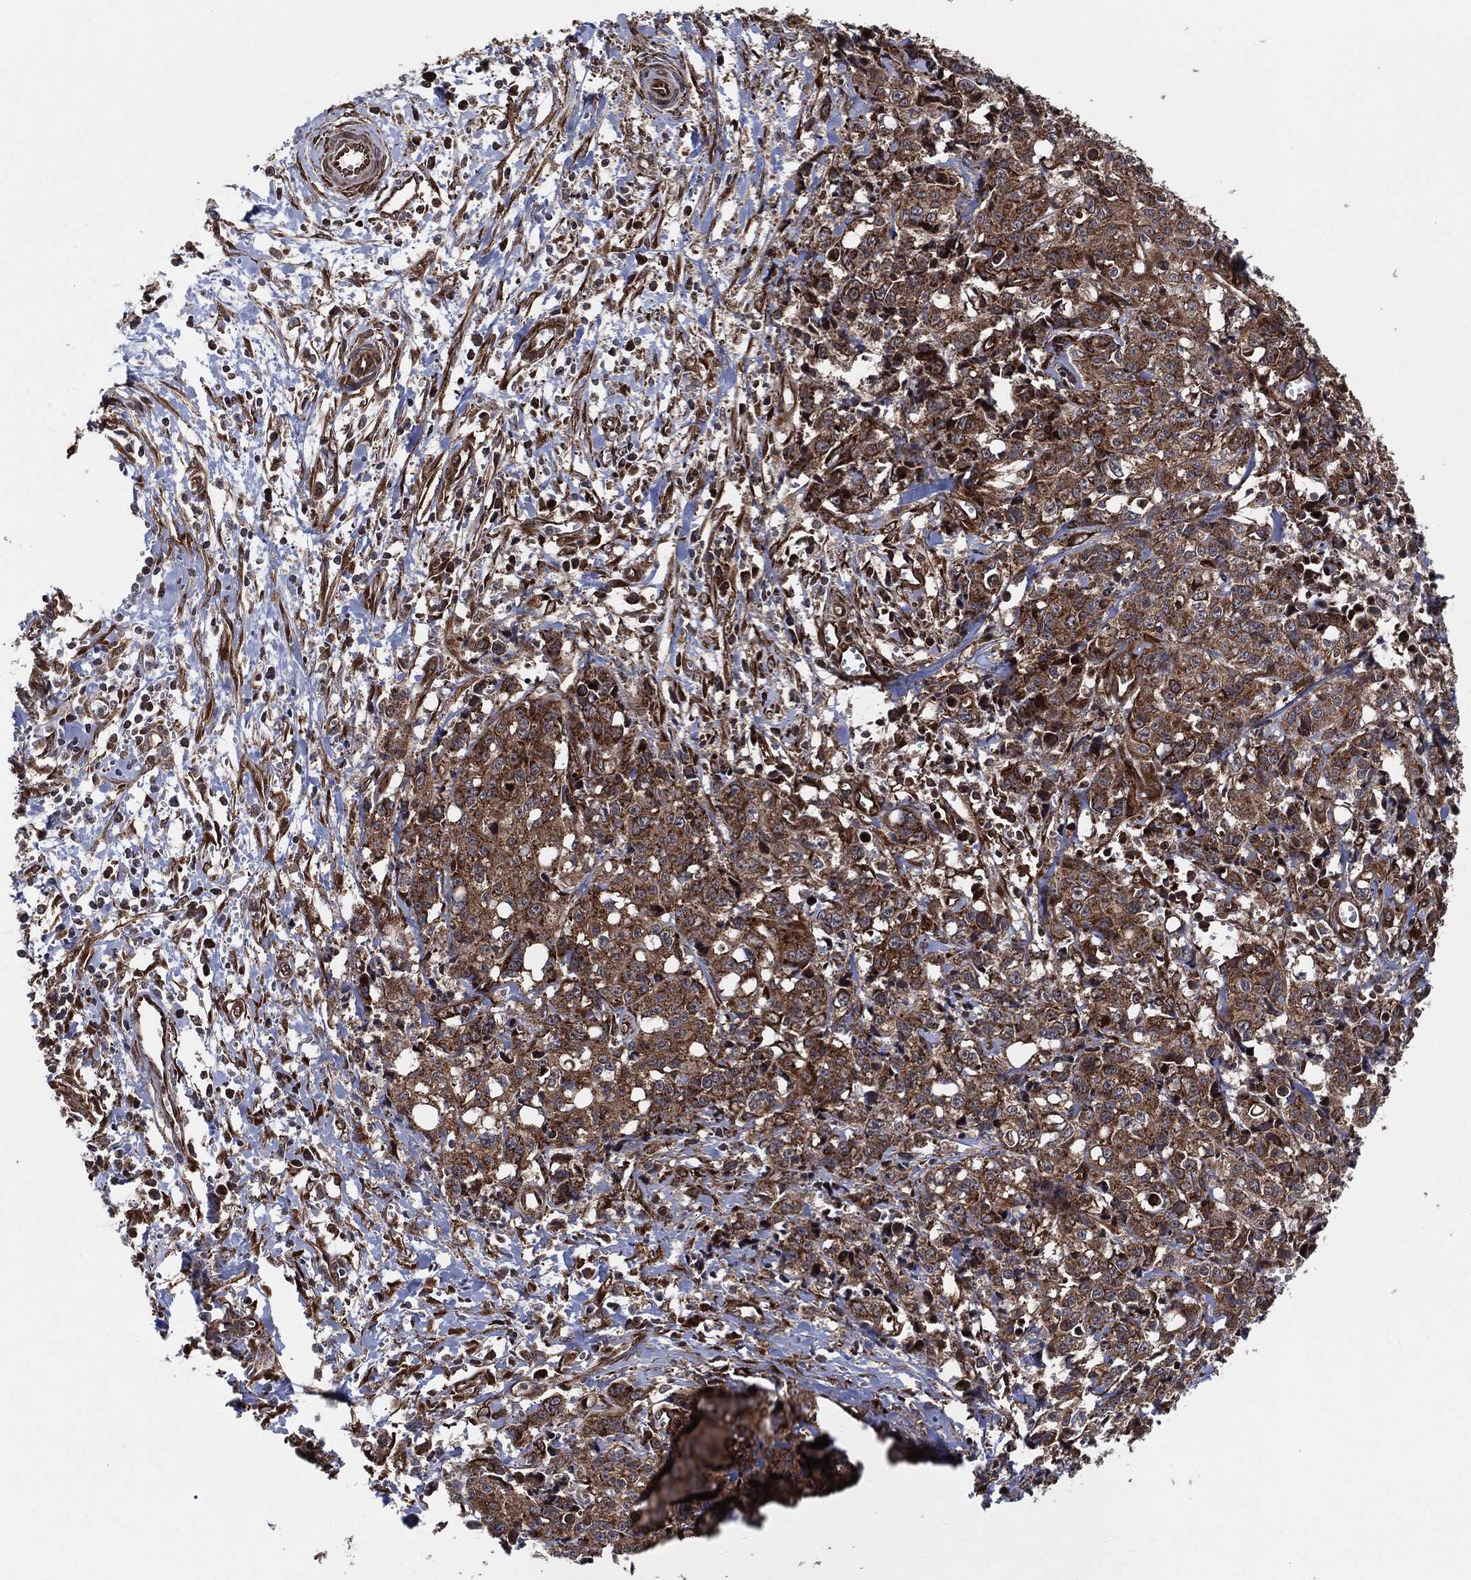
{"staining": {"intensity": "moderate", "quantity": ">75%", "location": "cytoplasmic/membranous"}, "tissue": "pancreatic cancer", "cell_type": "Tumor cells", "image_type": "cancer", "snomed": [{"axis": "morphology", "description": "Adenocarcinoma, NOS"}, {"axis": "topography", "description": "Pancreas"}], "caption": "A micrograph of human pancreatic cancer stained for a protein shows moderate cytoplasmic/membranous brown staining in tumor cells.", "gene": "BCAR1", "patient": {"sex": "male", "age": 64}}